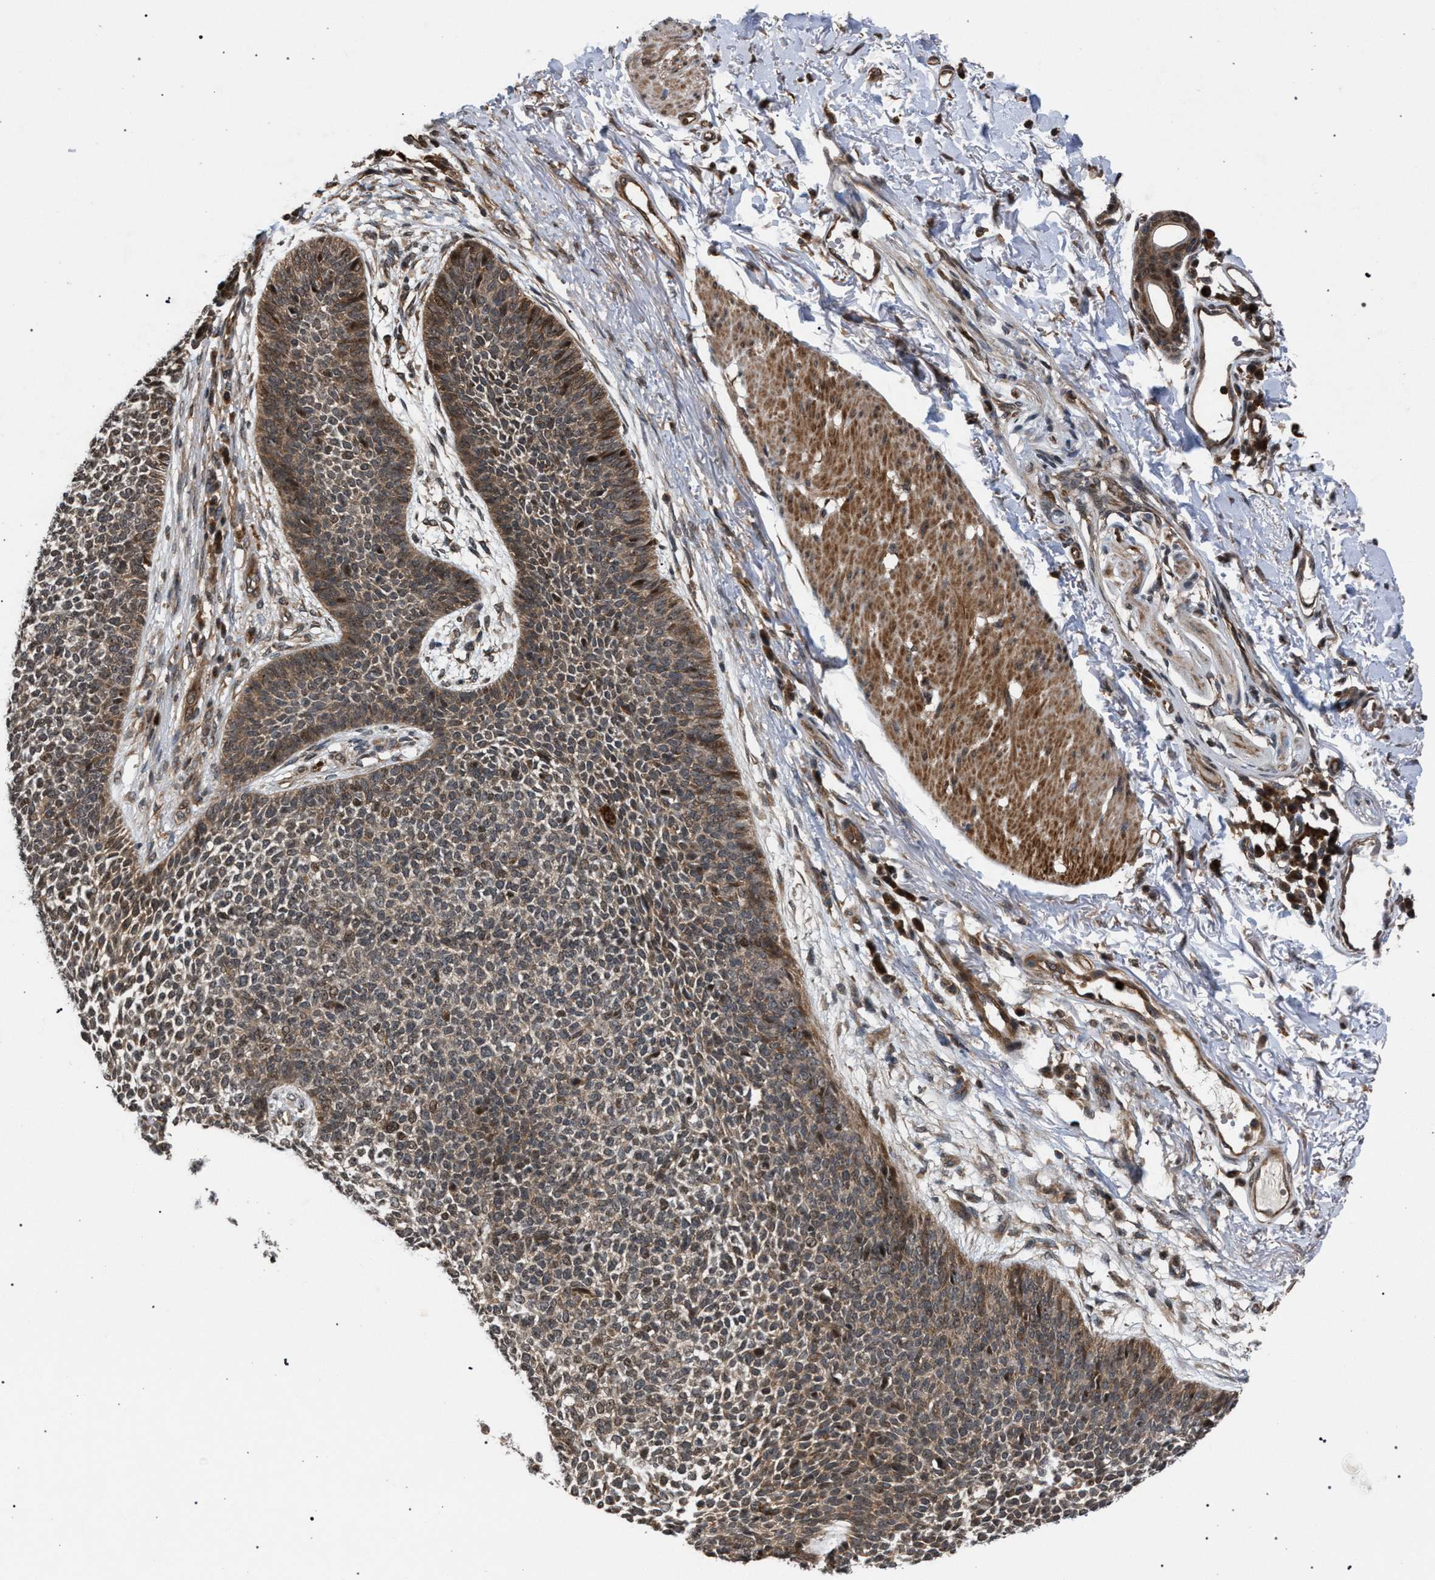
{"staining": {"intensity": "moderate", "quantity": ">75%", "location": "cytoplasmic/membranous"}, "tissue": "skin cancer", "cell_type": "Tumor cells", "image_type": "cancer", "snomed": [{"axis": "morphology", "description": "Basal cell carcinoma"}, {"axis": "topography", "description": "Skin"}], "caption": "Skin cancer was stained to show a protein in brown. There is medium levels of moderate cytoplasmic/membranous positivity in approximately >75% of tumor cells.", "gene": "IRAK4", "patient": {"sex": "female", "age": 84}}